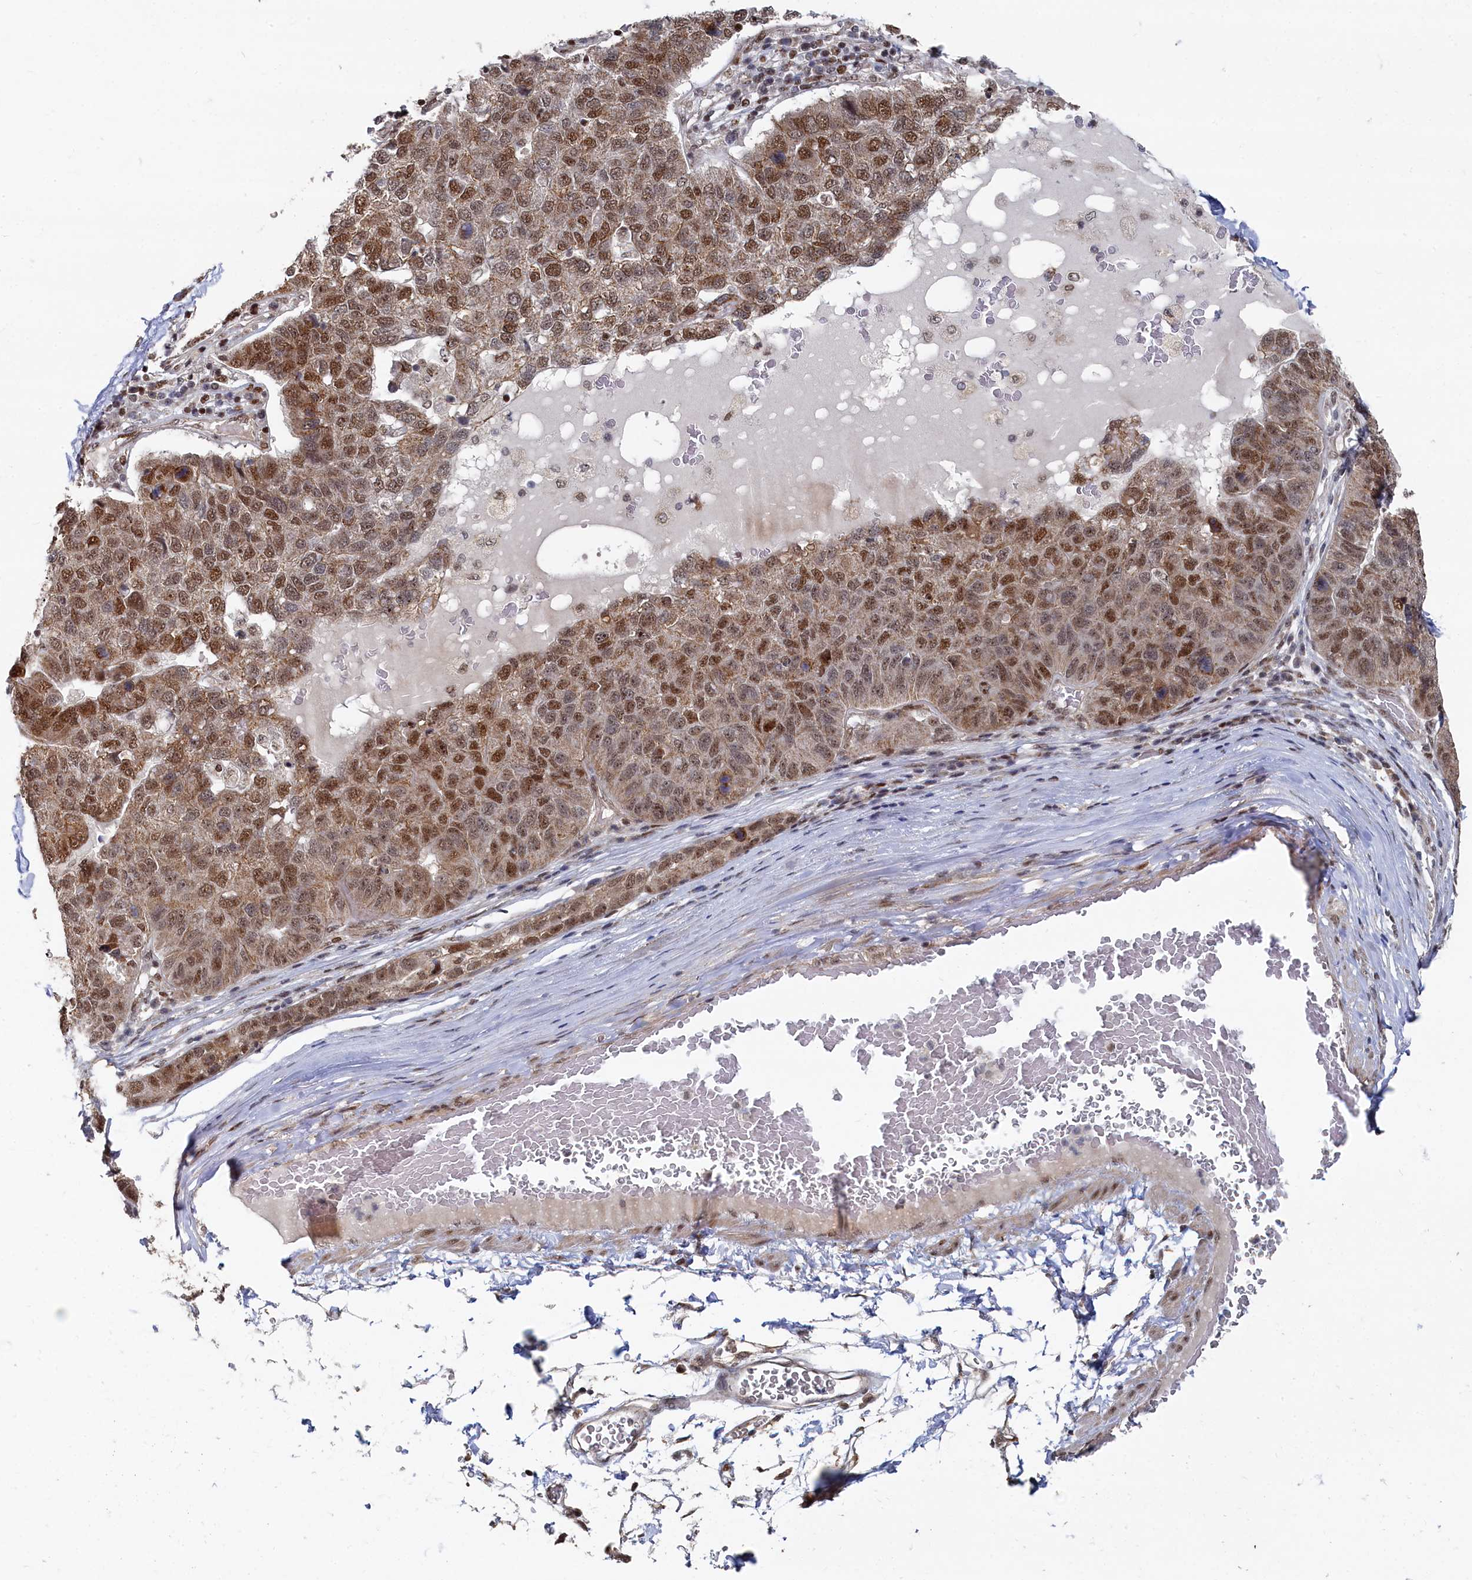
{"staining": {"intensity": "moderate", "quantity": ">75%", "location": "nuclear"}, "tissue": "pancreatic cancer", "cell_type": "Tumor cells", "image_type": "cancer", "snomed": [{"axis": "morphology", "description": "Adenocarcinoma, NOS"}, {"axis": "topography", "description": "Pancreas"}], "caption": "Pancreatic cancer tissue displays moderate nuclear expression in about >75% of tumor cells, visualized by immunohistochemistry.", "gene": "BUB3", "patient": {"sex": "female", "age": 61}}